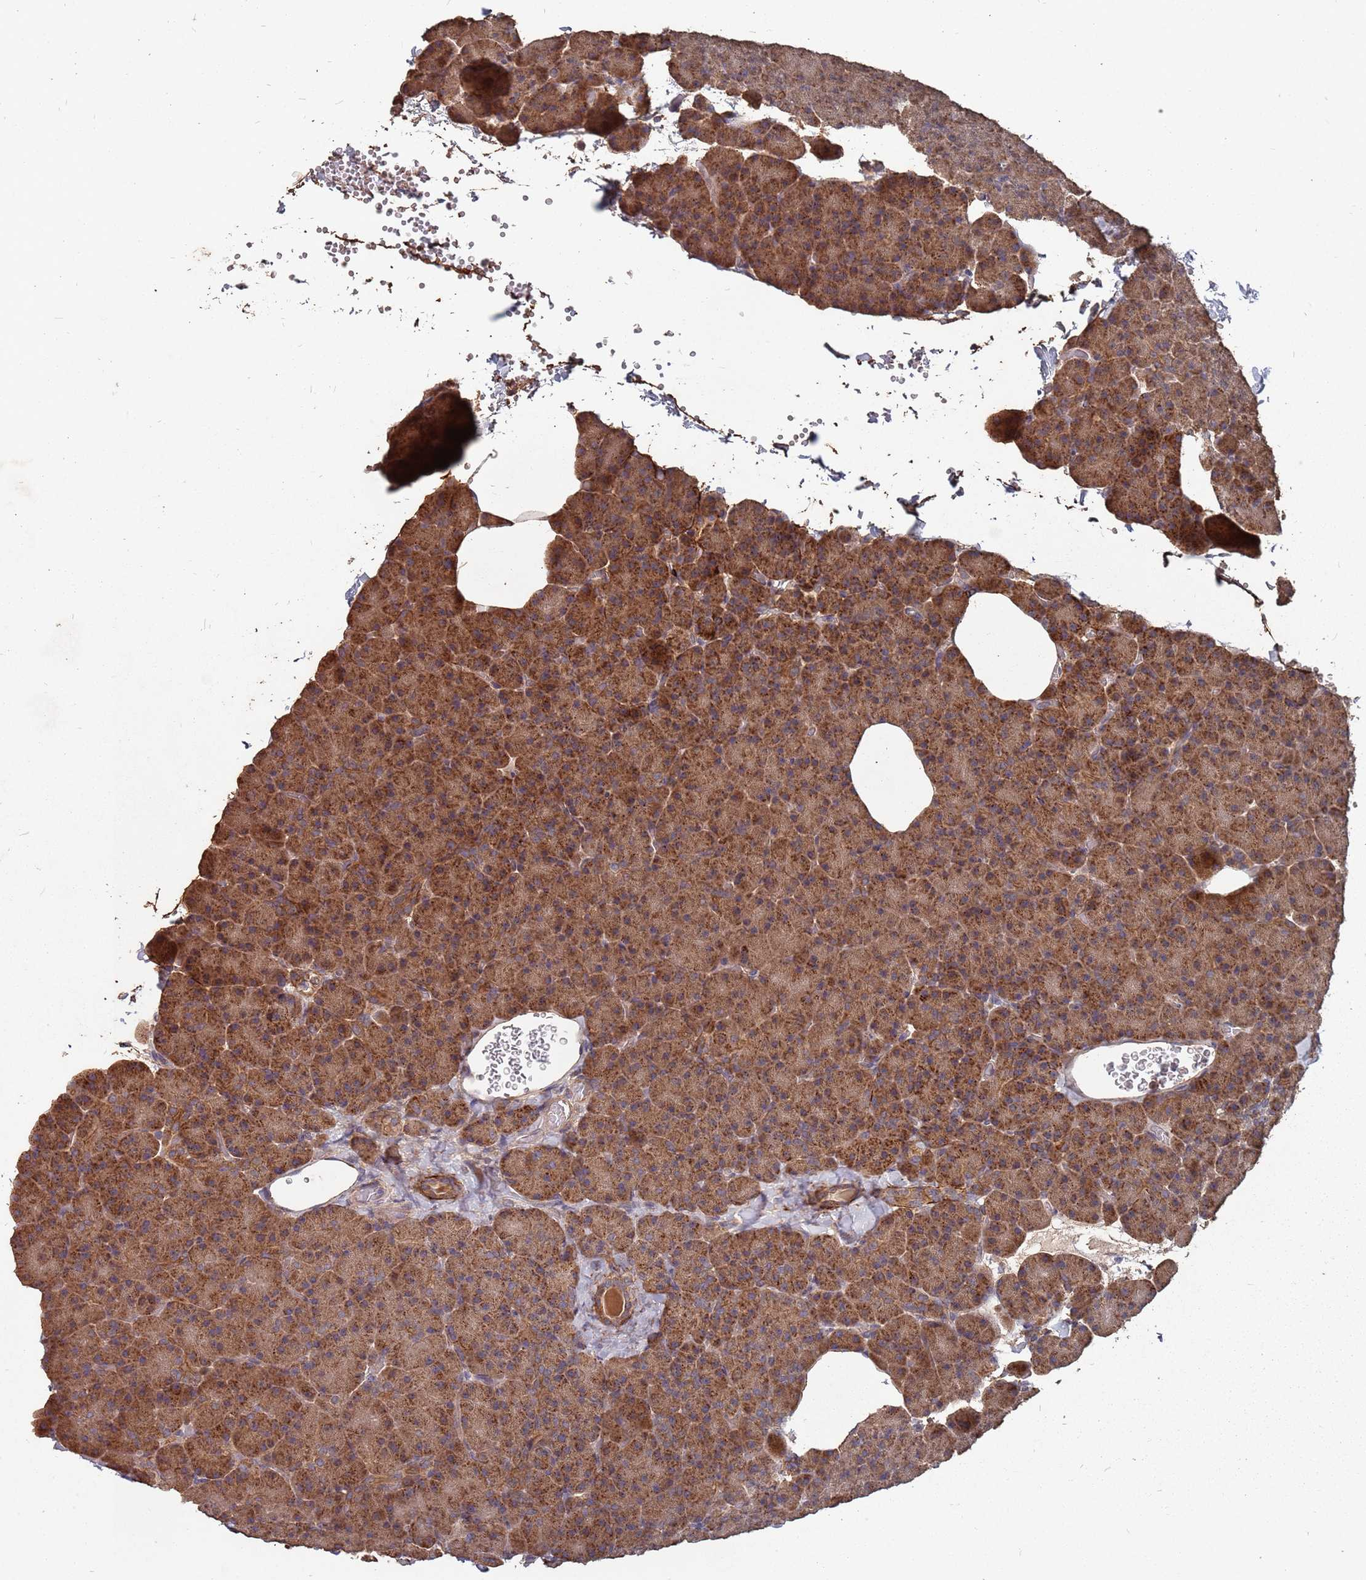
{"staining": {"intensity": "strong", "quantity": ">75%", "location": "cytoplasmic/membranous"}, "tissue": "pancreas", "cell_type": "Exocrine glandular cells", "image_type": "normal", "snomed": [{"axis": "morphology", "description": "Normal tissue, NOS"}, {"axis": "morphology", "description": "Carcinoid, malignant, NOS"}, {"axis": "topography", "description": "Pancreas"}], "caption": "Pancreas stained with immunohistochemistry displays strong cytoplasmic/membranous expression in about >75% of exocrine glandular cells.", "gene": "PRORP", "patient": {"sex": "female", "age": 35}}